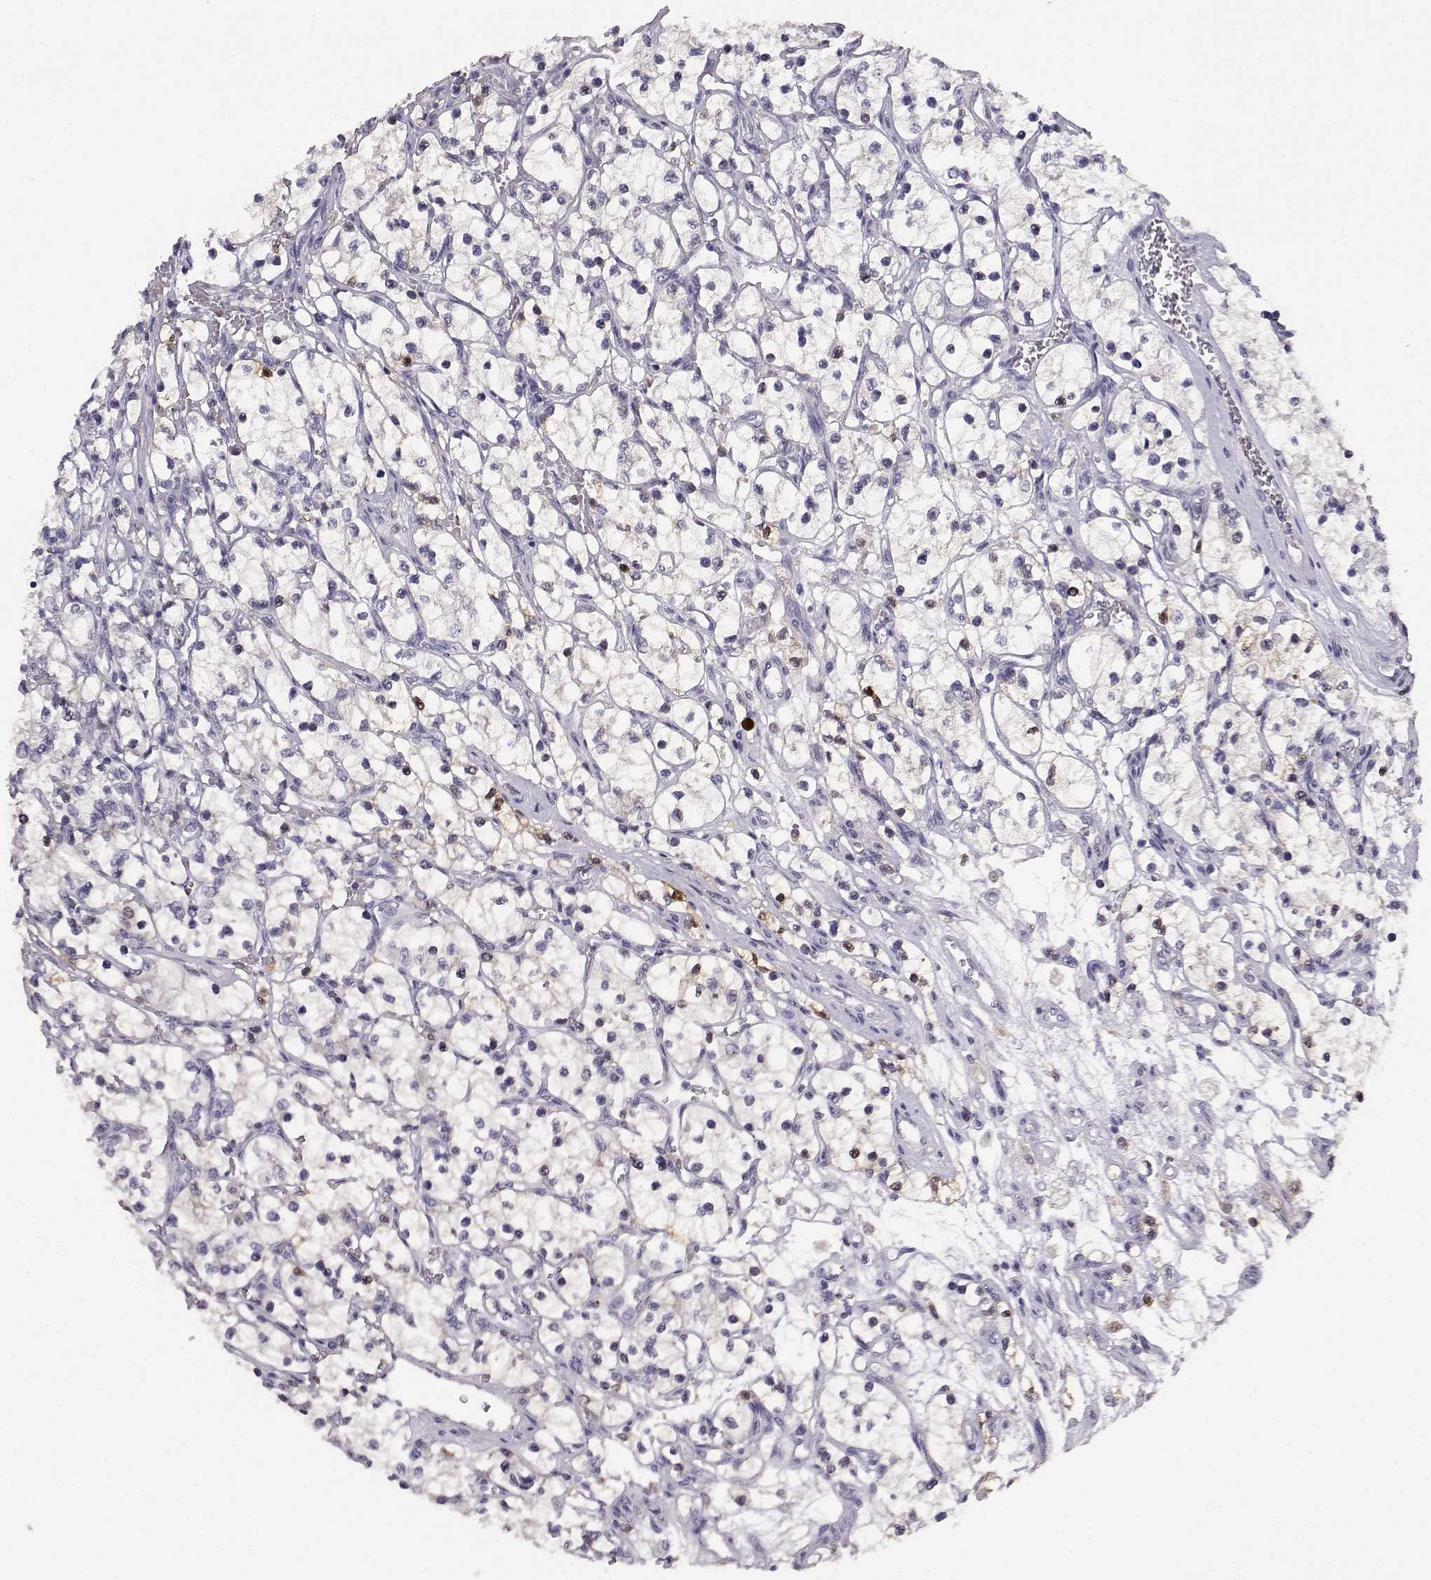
{"staining": {"intensity": "negative", "quantity": "none", "location": "none"}, "tissue": "renal cancer", "cell_type": "Tumor cells", "image_type": "cancer", "snomed": [{"axis": "morphology", "description": "Adenocarcinoma, NOS"}, {"axis": "topography", "description": "Kidney"}], "caption": "Immunohistochemical staining of human renal cancer shows no significant staining in tumor cells.", "gene": "AKR1B1", "patient": {"sex": "female", "age": 69}}